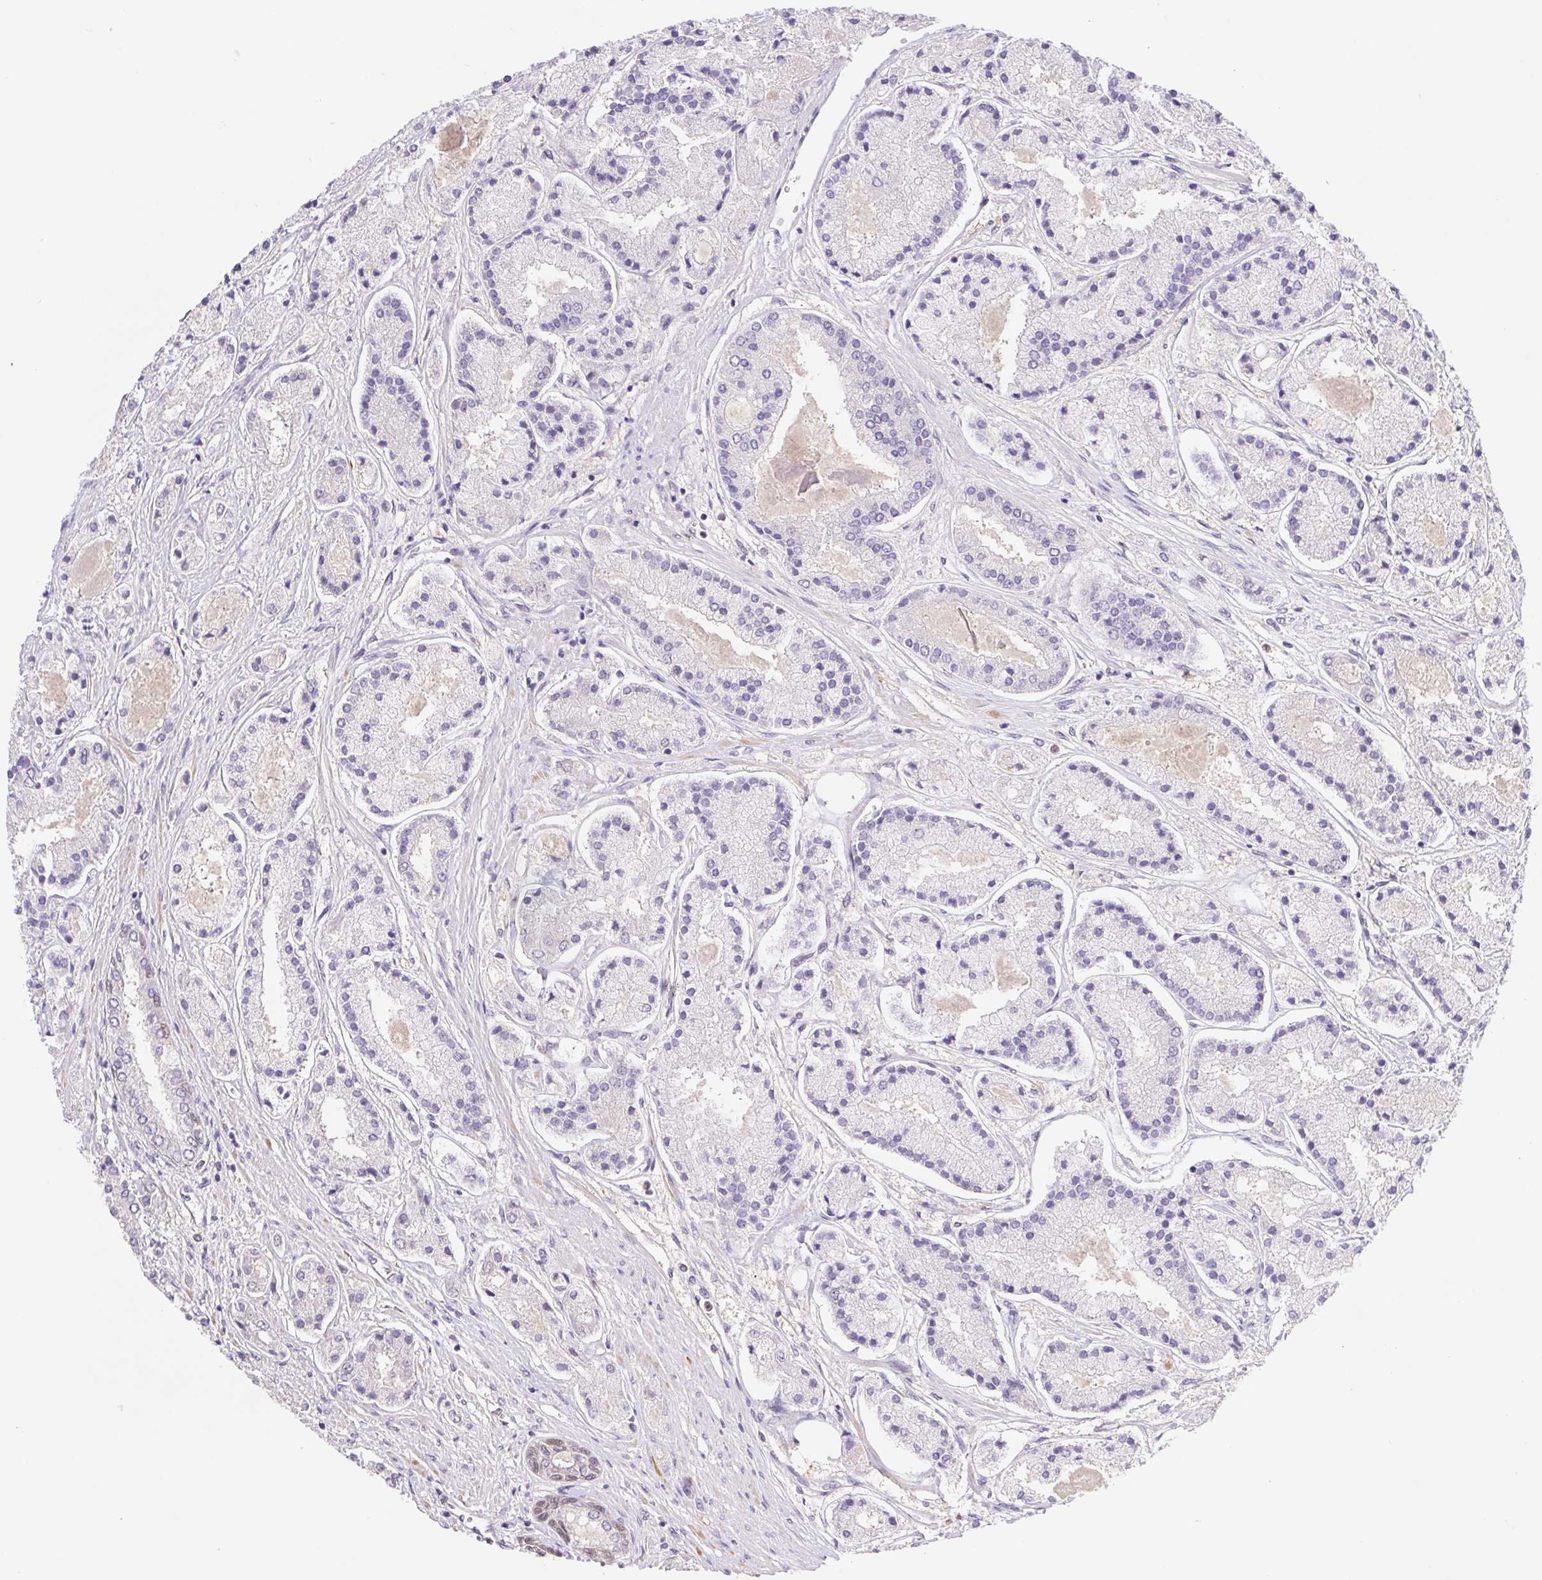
{"staining": {"intensity": "negative", "quantity": "none", "location": "none"}, "tissue": "prostate cancer", "cell_type": "Tumor cells", "image_type": "cancer", "snomed": [{"axis": "morphology", "description": "Adenocarcinoma, High grade"}, {"axis": "topography", "description": "Prostate"}], "caption": "Prostate cancer was stained to show a protein in brown. There is no significant expression in tumor cells.", "gene": "L3MBTL4", "patient": {"sex": "male", "age": 67}}